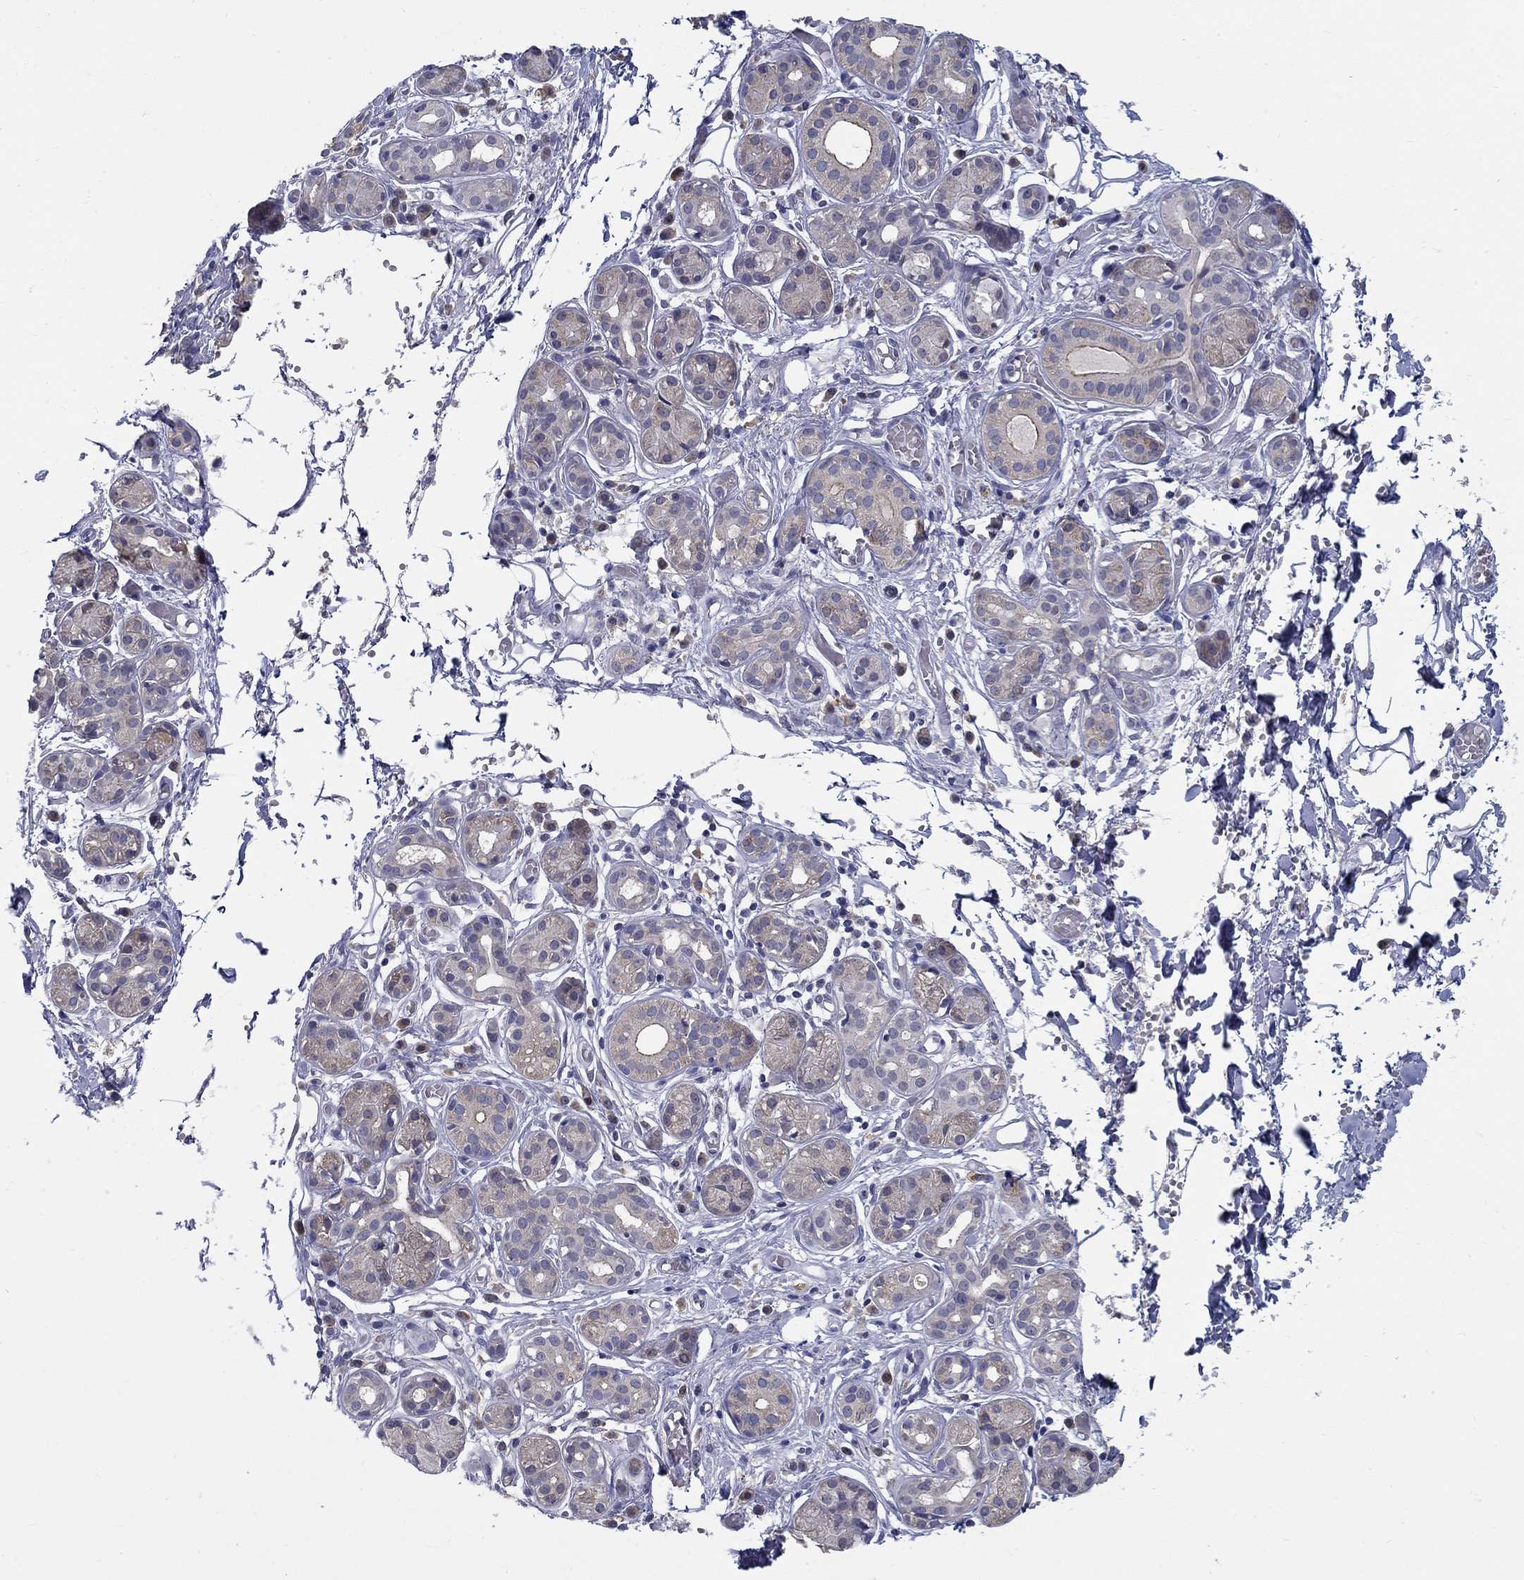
{"staining": {"intensity": "moderate", "quantity": "<25%", "location": "cytoplasmic/membranous"}, "tissue": "salivary gland", "cell_type": "Glandular cells", "image_type": "normal", "snomed": [{"axis": "morphology", "description": "Normal tissue, NOS"}, {"axis": "topography", "description": "Salivary gland"}, {"axis": "topography", "description": "Peripheral nerve tissue"}], "caption": "High-magnification brightfield microscopy of unremarkable salivary gland stained with DAB (3,3'-diaminobenzidine) (brown) and counterstained with hematoxylin (blue). glandular cells exhibit moderate cytoplasmic/membranous positivity is identified in about<25% of cells.", "gene": "ABCA4", "patient": {"sex": "male", "age": 71}}